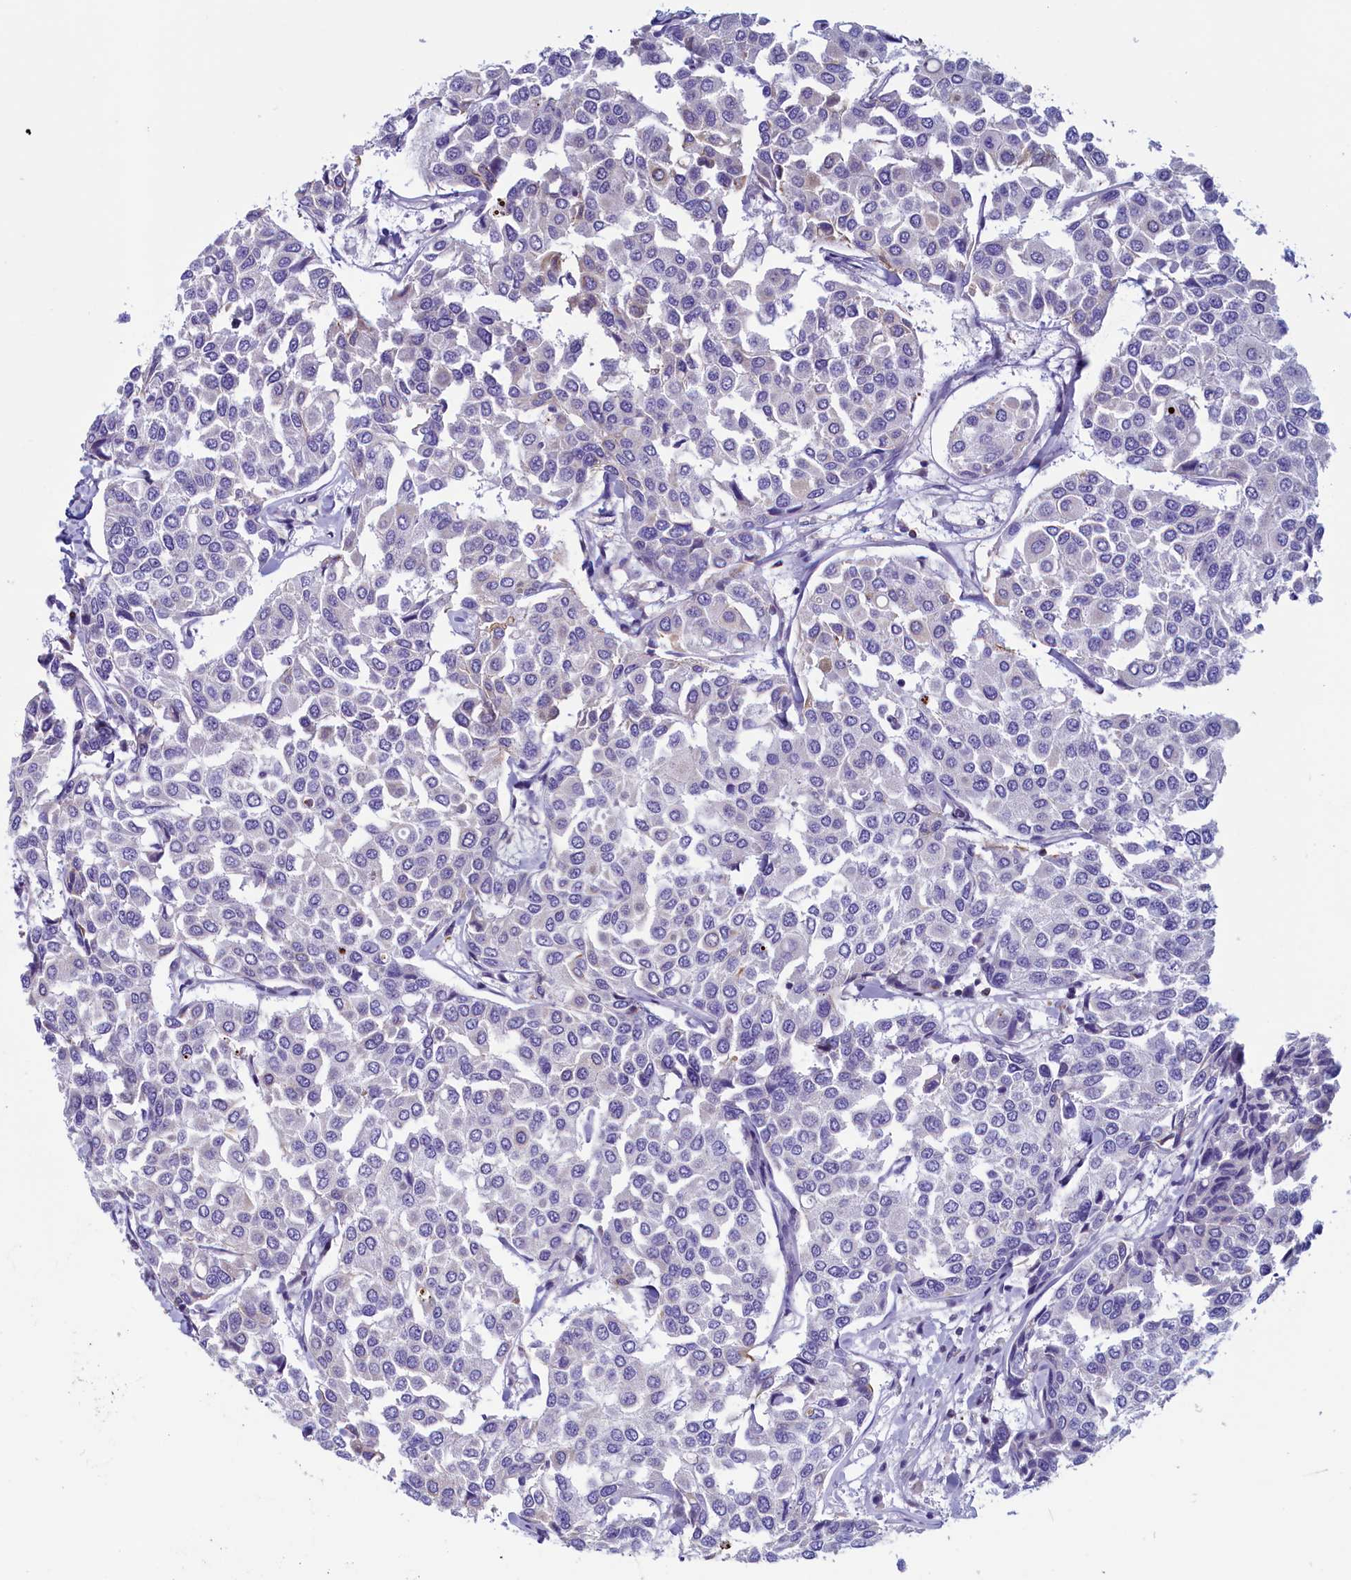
{"staining": {"intensity": "negative", "quantity": "none", "location": "none"}, "tissue": "breast cancer", "cell_type": "Tumor cells", "image_type": "cancer", "snomed": [{"axis": "morphology", "description": "Duct carcinoma"}, {"axis": "topography", "description": "Breast"}], "caption": "IHC of human intraductal carcinoma (breast) shows no expression in tumor cells. The staining is performed using DAB (3,3'-diaminobenzidine) brown chromogen with nuclei counter-stained in using hematoxylin.", "gene": "TRAF3IP3", "patient": {"sex": "female", "age": 55}}